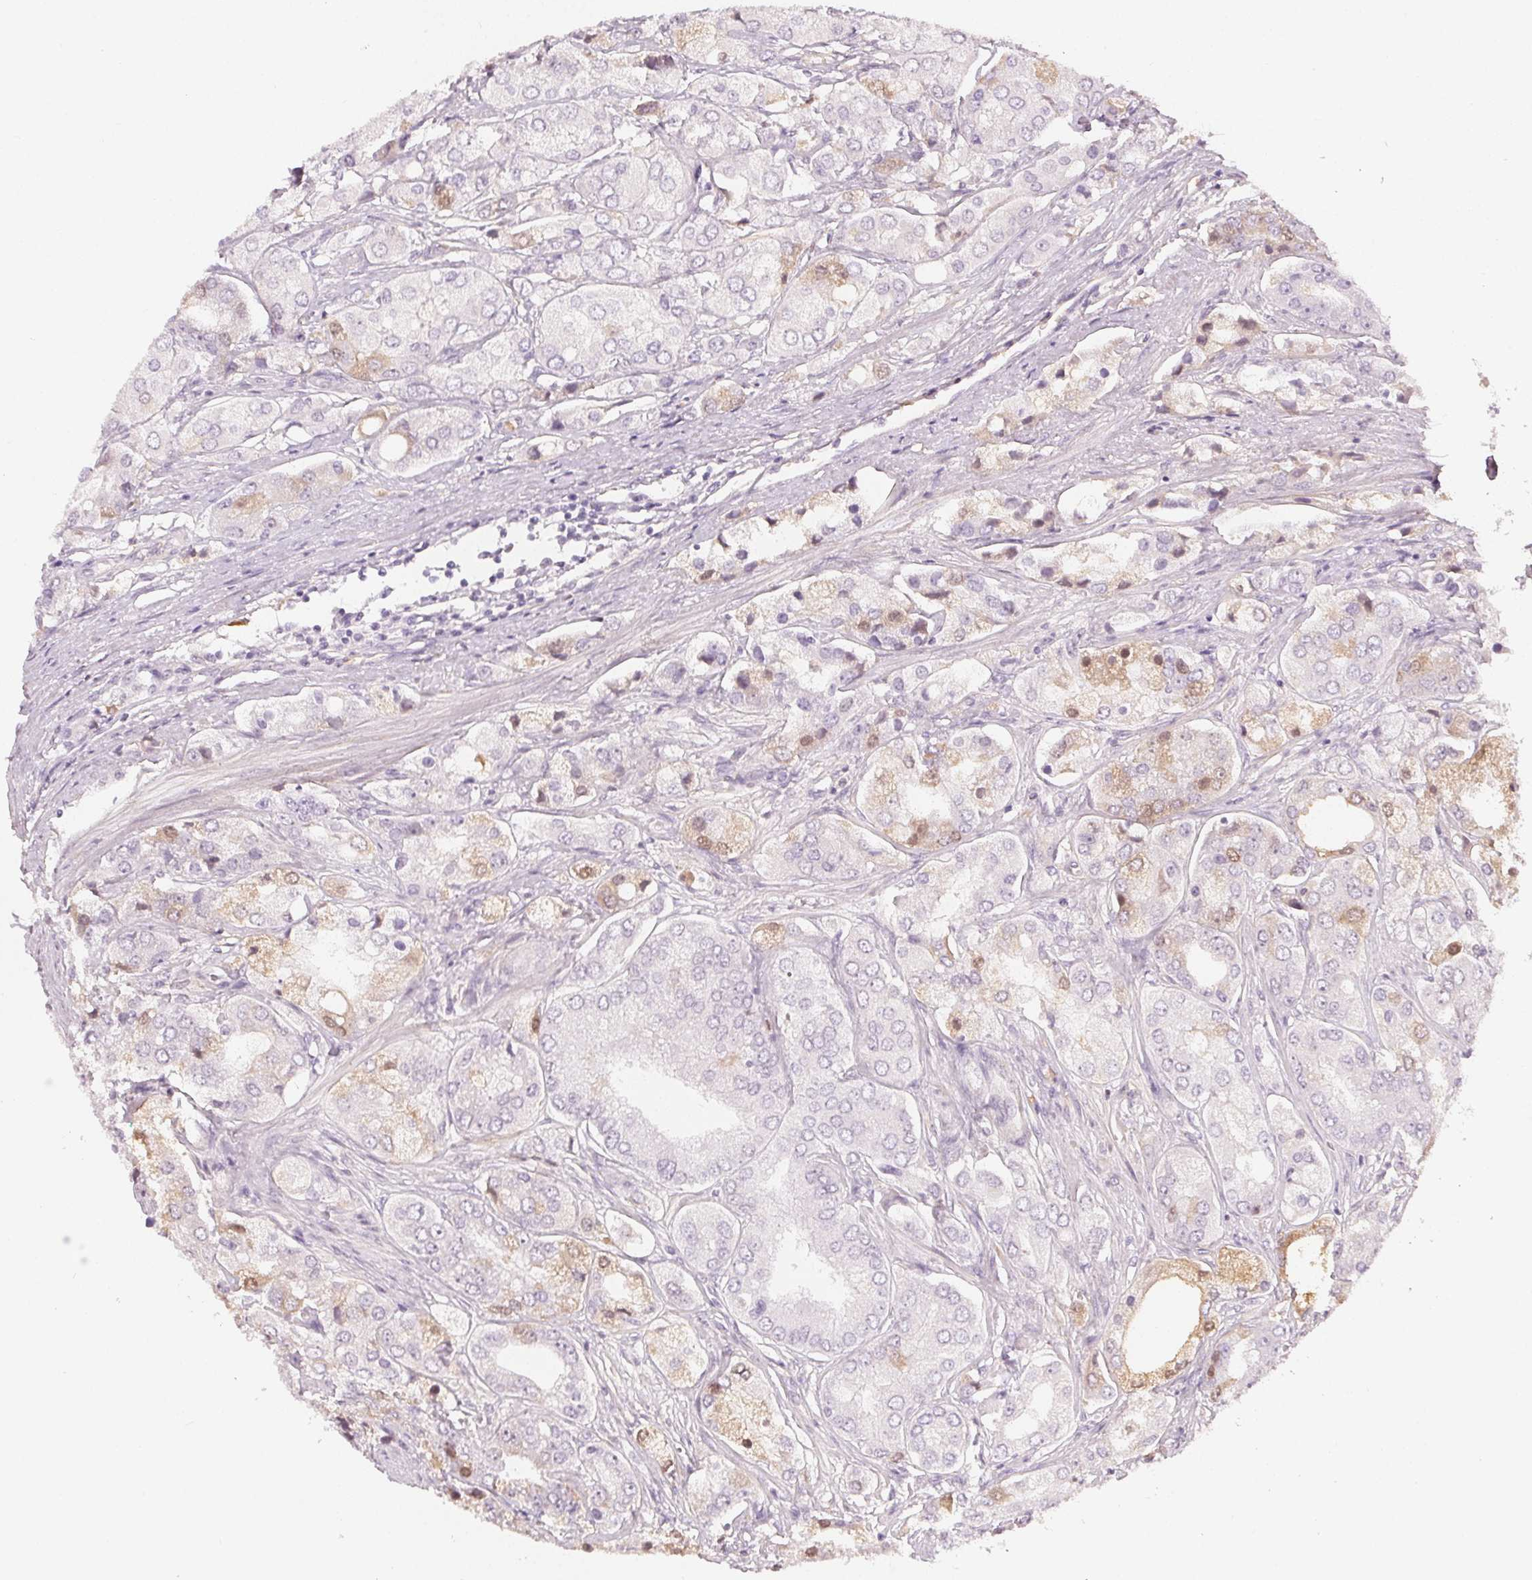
{"staining": {"intensity": "weak", "quantity": "<25%", "location": "cytoplasmic/membranous,nuclear"}, "tissue": "prostate cancer", "cell_type": "Tumor cells", "image_type": "cancer", "snomed": [{"axis": "morphology", "description": "Adenocarcinoma, Low grade"}, {"axis": "topography", "description": "Prostate"}], "caption": "Prostate adenocarcinoma (low-grade) was stained to show a protein in brown. There is no significant expression in tumor cells.", "gene": "AFM", "patient": {"sex": "male", "age": 69}}